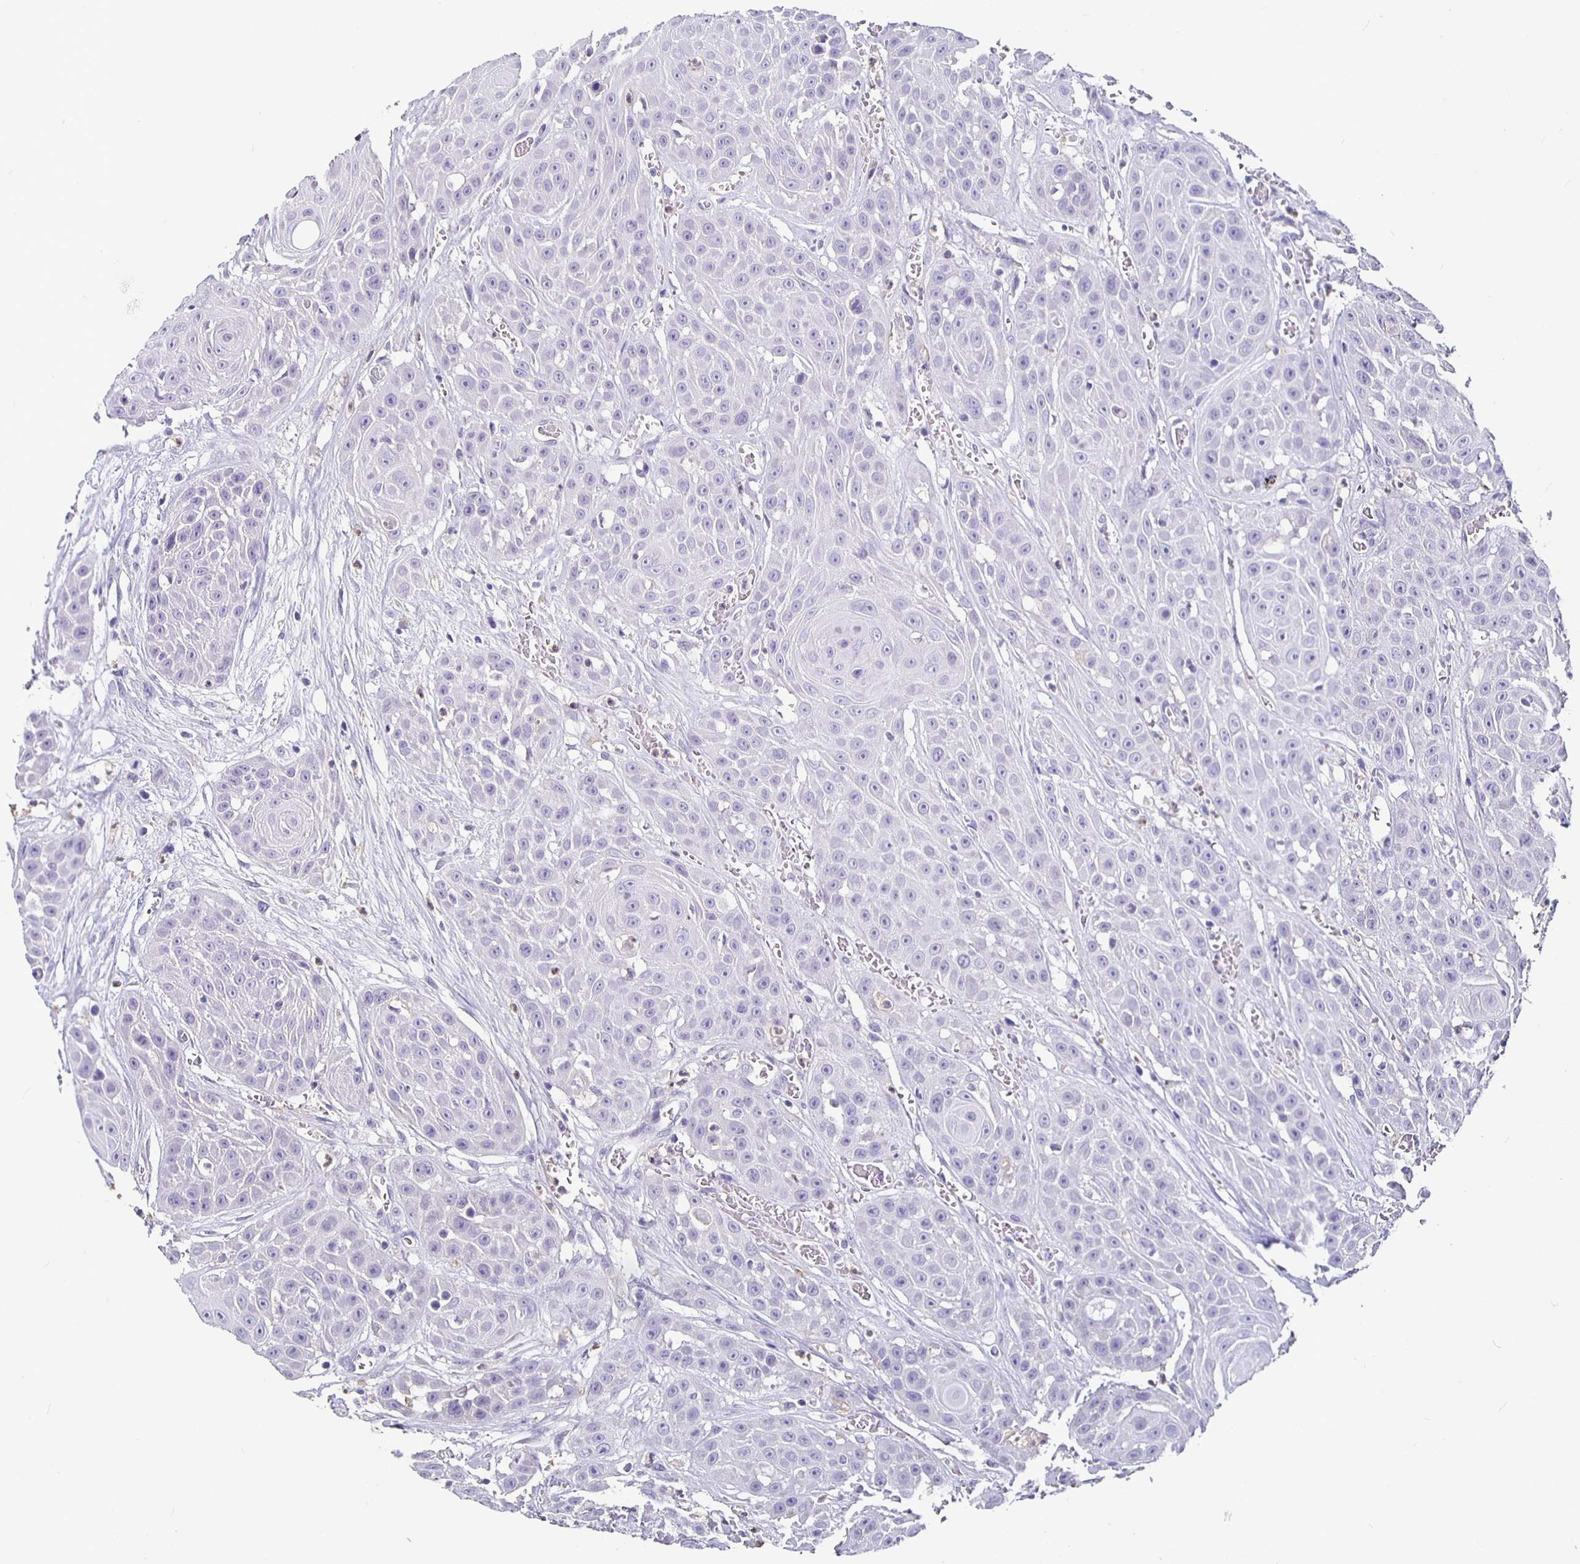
{"staining": {"intensity": "negative", "quantity": "none", "location": "none"}, "tissue": "head and neck cancer", "cell_type": "Tumor cells", "image_type": "cancer", "snomed": [{"axis": "morphology", "description": "Squamous cell carcinoma, NOS"}, {"axis": "topography", "description": "Oral tissue"}, {"axis": "topography", "description": "Head-Neck"}], "caption": "This micrograph is of head and neck cancer (squamous cell carcinoma) stained with IHC to label a protein in brown with the nuclei are counter-stained blue. There is no positivity in tumor cells.", "gene": "GPX4", "patient": {"sex": "male", "age": 81}}